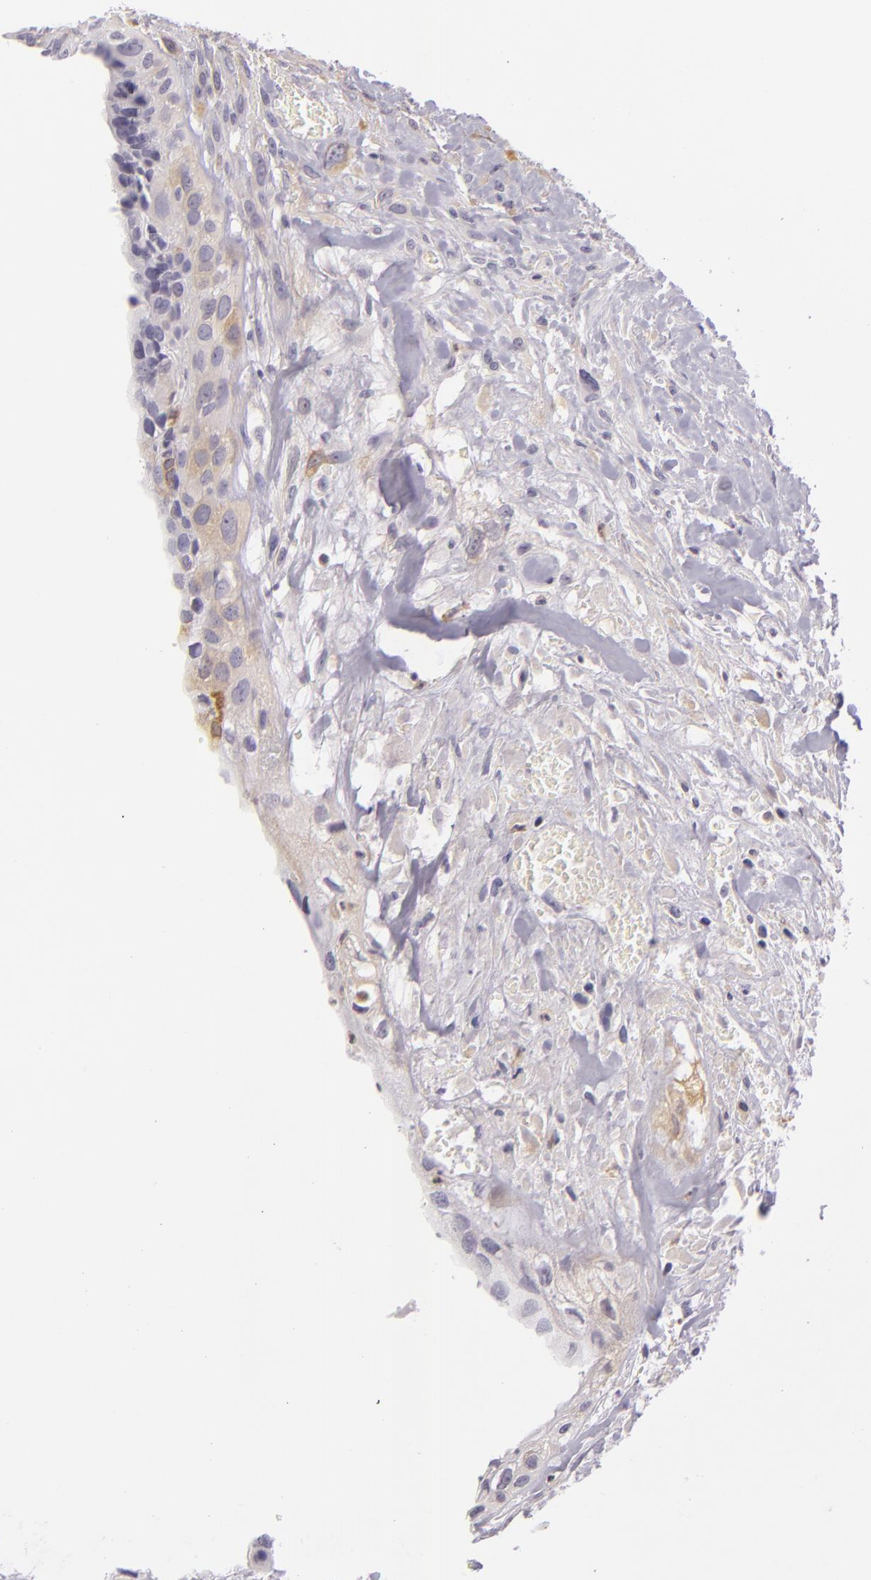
{"staining": {"intensity": "weak", "quantity": "<25%", "location": "cytoplasmic/membranous"}, "tissue": "breast cancer", "cell_type": "Tumor cells", "image_type": "cancer", "snomed": [{"axis": "morphology", "description": "Neoplasm, malignant, NOS"}, {"axis": "topography", "description": "Breast"}], "caption": "Immunohistochemical staining of breast cancer (neoplasm (malignant)) reveals no significant expression in tumor cells.", "gene": "CBS", "patient": {"sex": "female", "age": 50}}